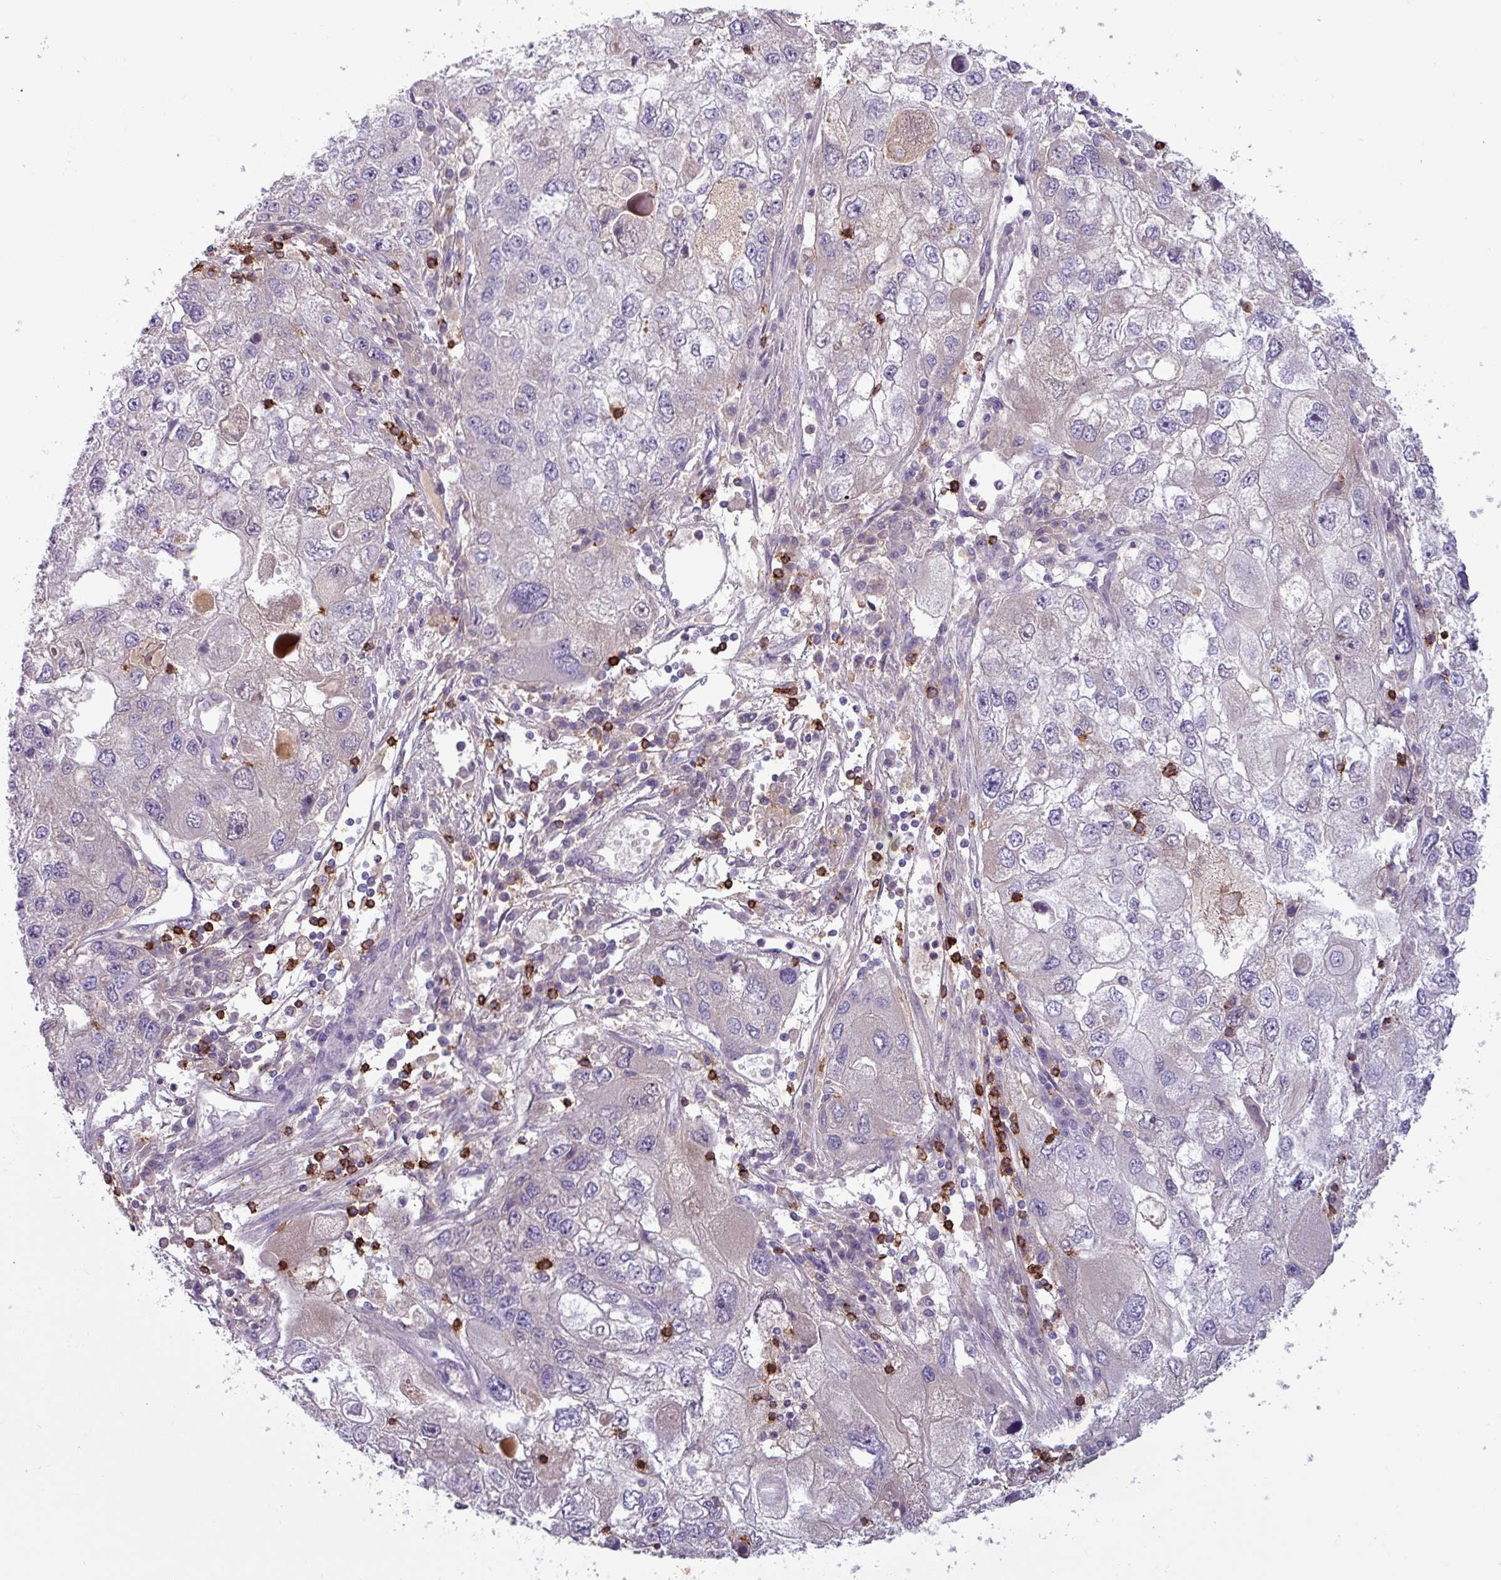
{"staining": {"intensity": "weak", "quantity": "<25%", "location": "cytoplasmic/membranous"}, "tissue": "endometrial cancer", "cell_type": "Tumor cells", "image_type": "cancer", "snomed": [{"axis": "morphology", "description": "Adenocarcinoma, NOS"}, {"axis": "topography", "description": "Endometrium"}], "caption": "The immunohistochemistry image has no significant staining in tumor cells of adenocarcinoma (endometrial) tissue.", "gene": "CD8A", "patient": {"sex": "female", "age": 49}}